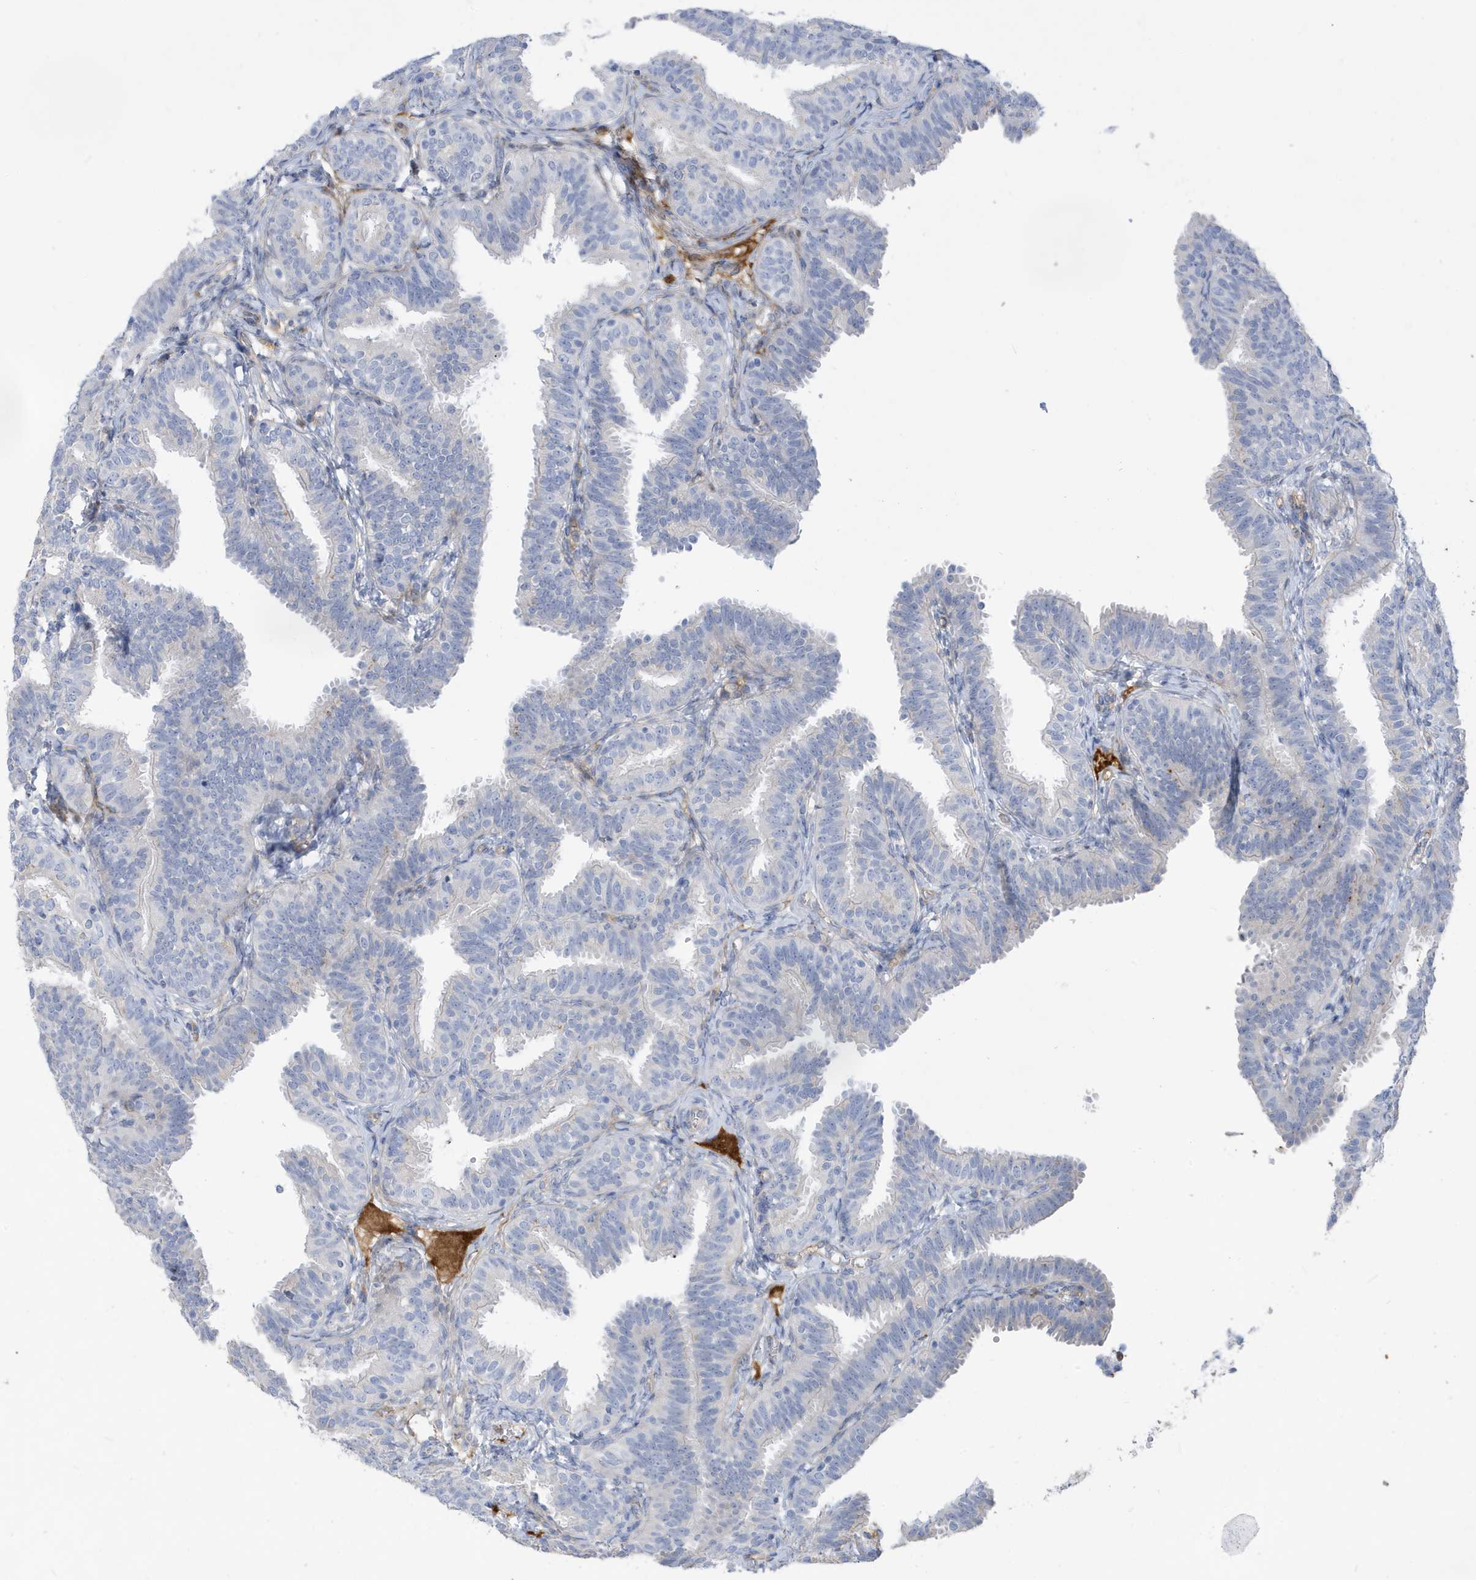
{"staining": {"intensity": "negative", "quantity": "none", "location": "none"}, "tissue": "fallopian tube", "cell_type": "Glandular cells", "image_type": "normal", "snomed": [{"axis": "morphology", "description": "Normal tissue, NOS"}, {"axis": "topography", "description": "Fallopian tube"}], "caption": "DAB (3,3'-diaminobenzidine) immunohistochemical staining of benign human fallopian tube exhibits no significant expression in glandular cells.", "gene": "ATP13A5", "patient": {"sex": "female", "age": 35}}